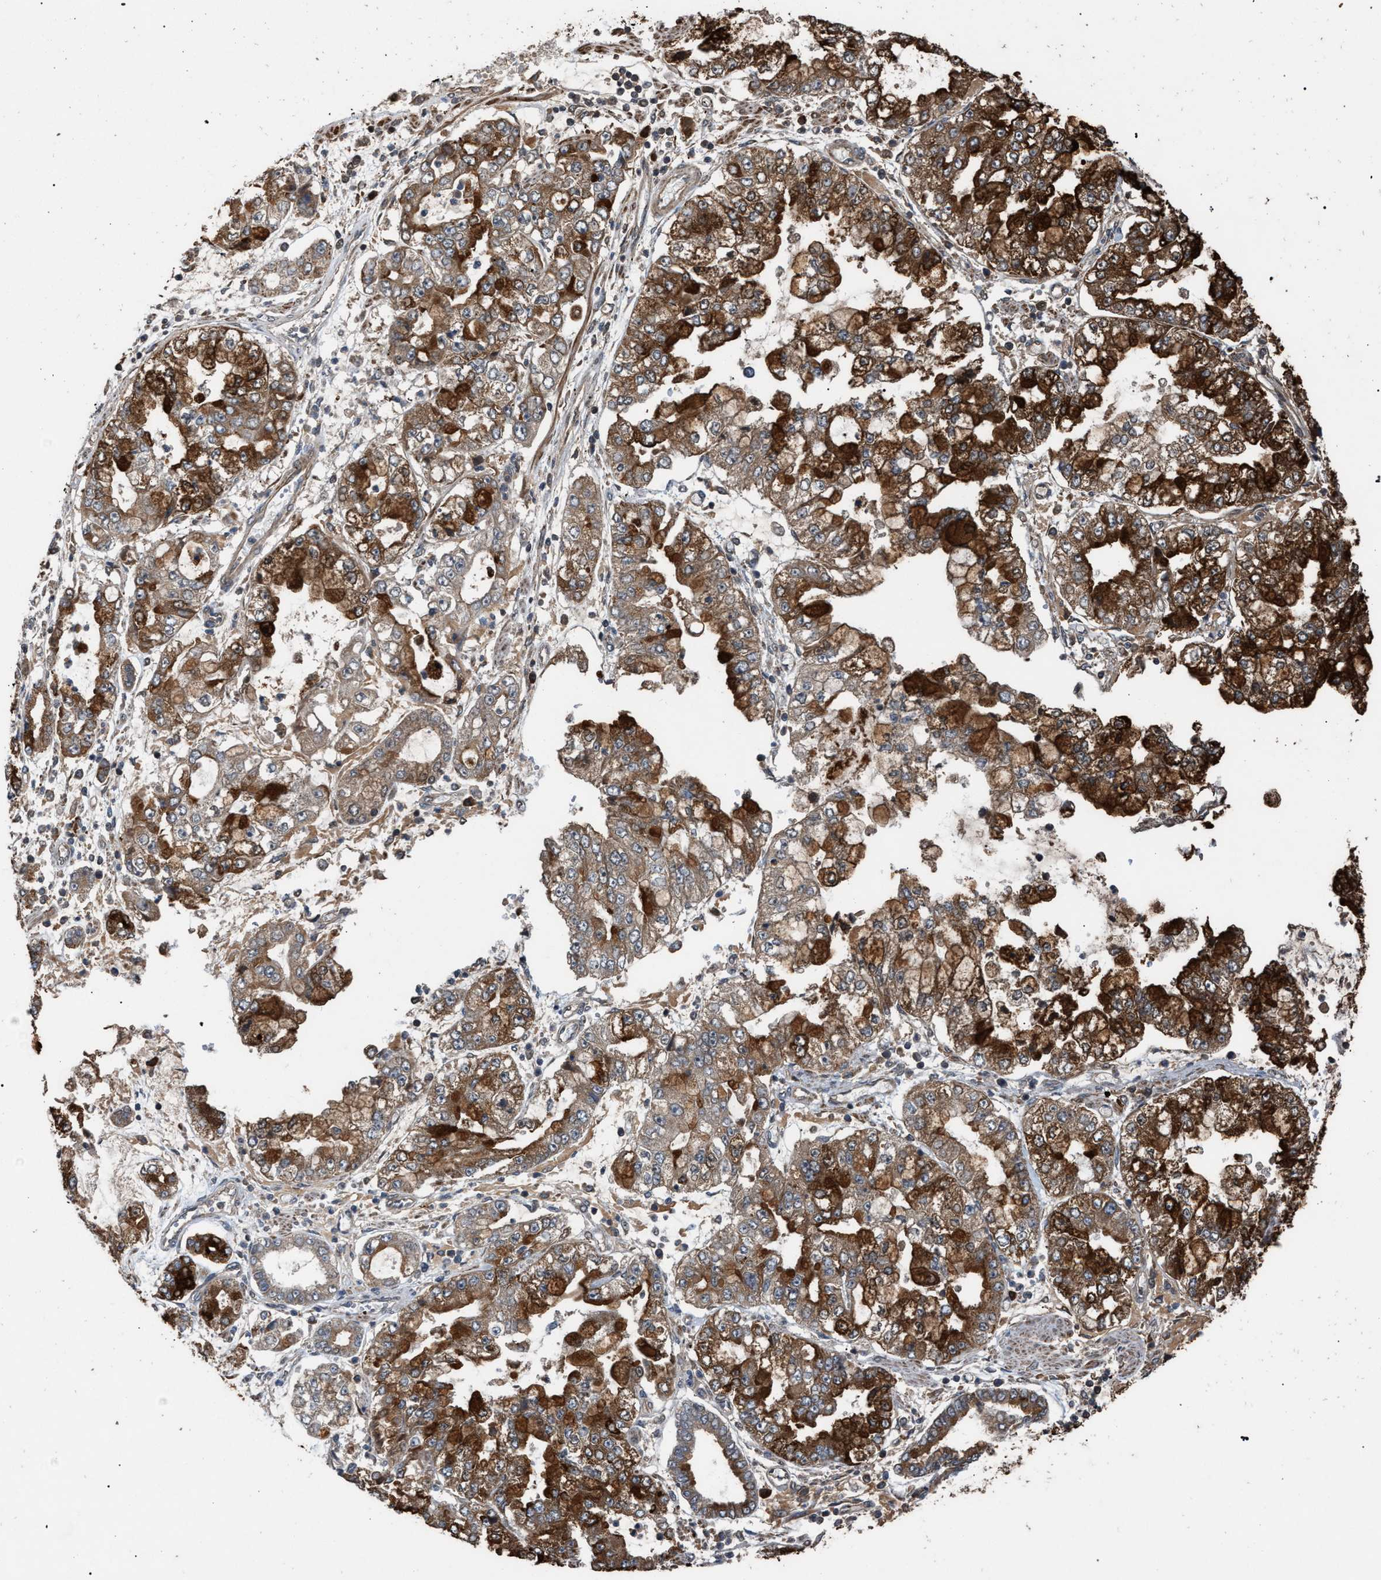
{"staining": {"intensity": "strong", "quantity": ">75%", "location": "cytoplasmic/membranous"}, "tissue": "stomach cancer", "cell_type": "Tumor cells", "image_type": "cancer", "snomed": [{"axis": "morphology", "description": "Adenocarcinoma, NOS"}, {"axis": "topography", "description": "Stomach"}], "caption": "Adenocarcinoma (stomach) tissue shows strong cytoplasmic/membranous positivity in approximately >75% of tumor cells, visualized by immunohistochemistry.", "gene": "NAA35", "patient": {"sex": "male", "age": 76}}